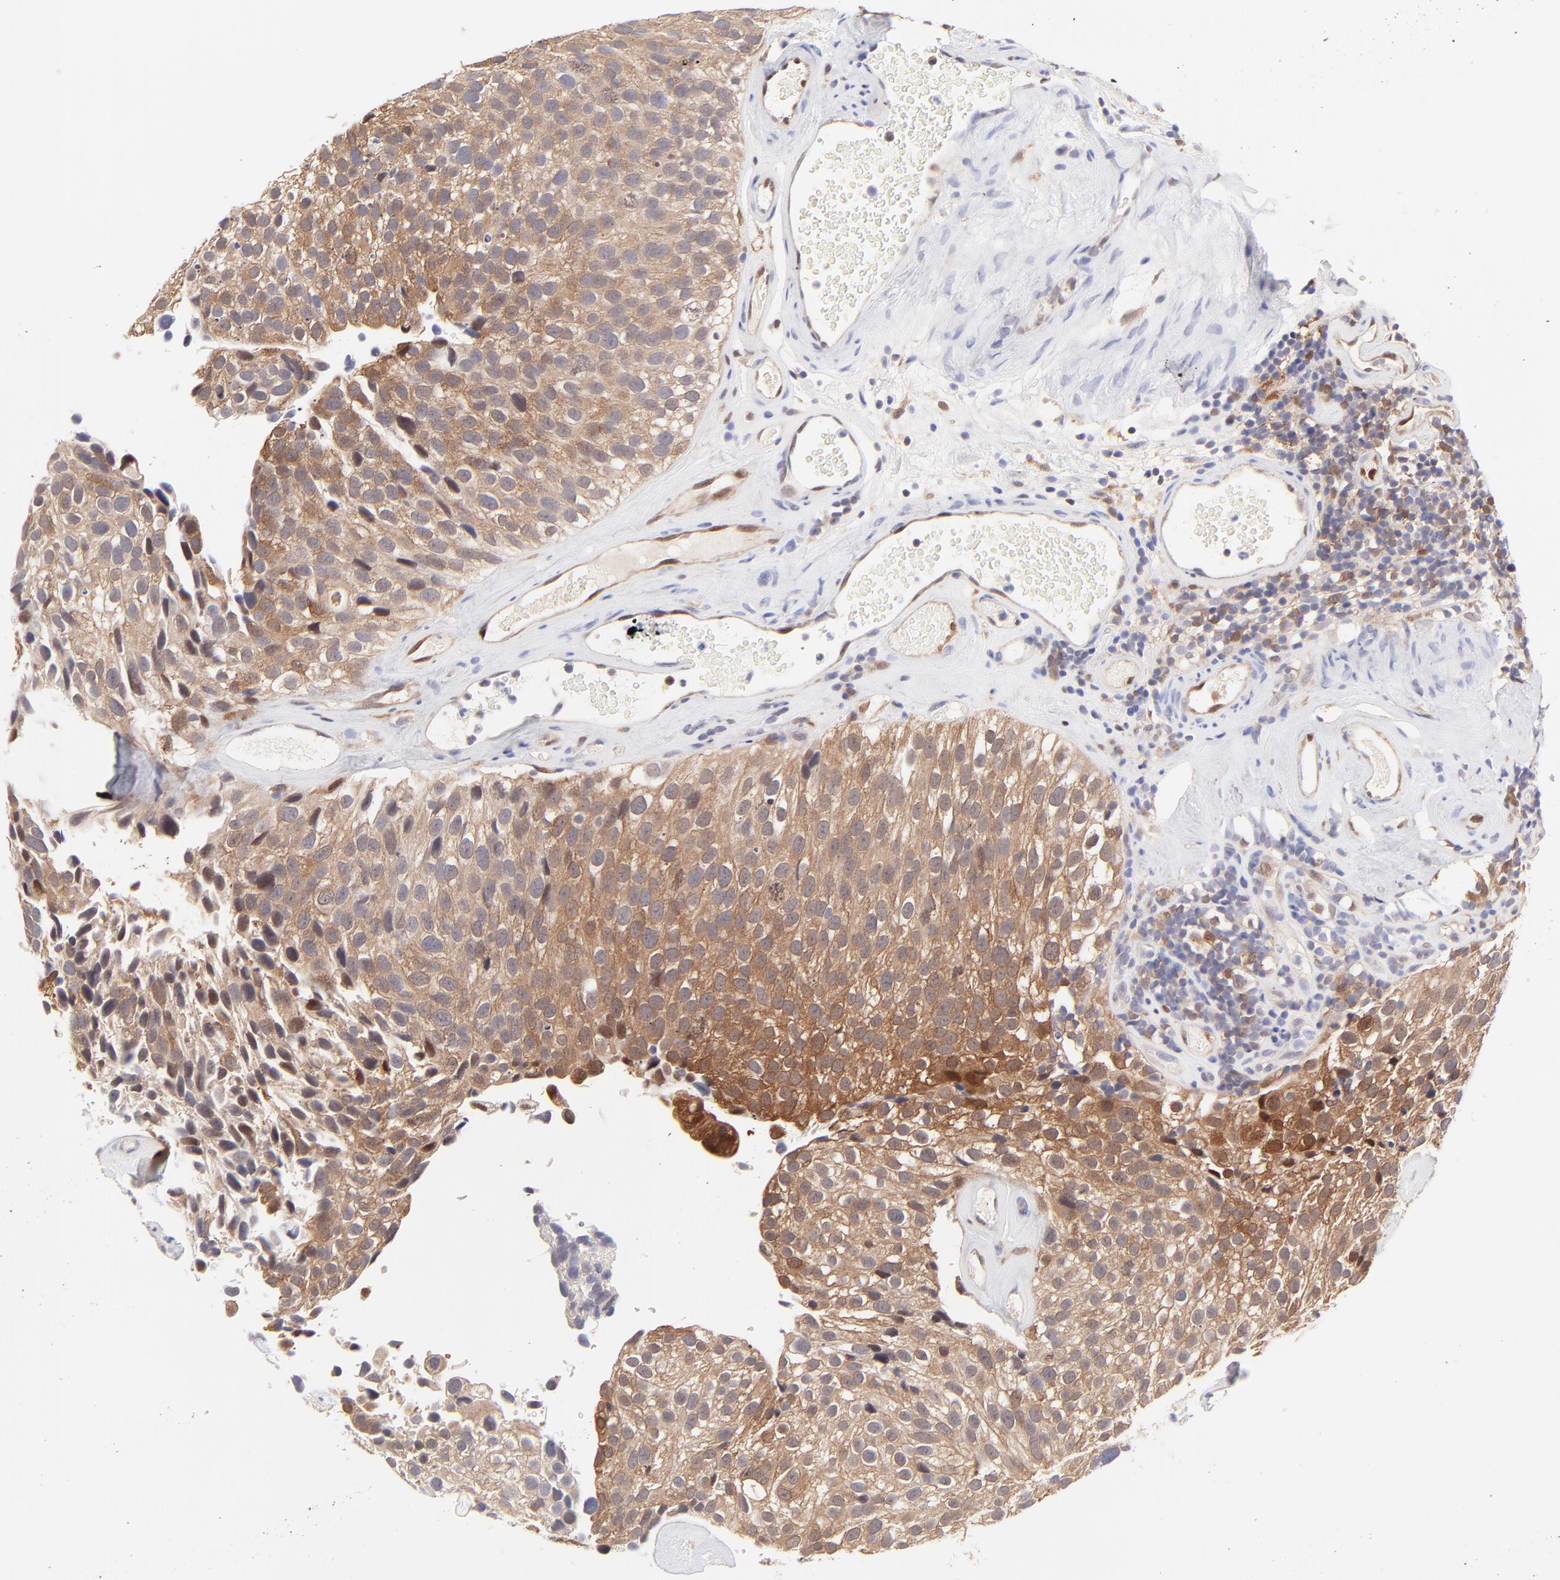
{"staining": {"intensity": "moderate", "quantity": ">75%", "location": "cytoplasmic/membranous"}, "tissue": "urothelial cancer", "cell_type": "Tumor cells", "image_type": "cancer", "snomed": [{"axis": "morphology", "description": "Urothelial carcinoma, High grade"}, {"axis": "topography", "description": "Urinary bladder"}], "caption": "The histopathology image demonstrates staining of high-grade urothelial carcinoma, revealing moderate cytoplasmic/membranous protein expression (brown color) within tumor cells. (DAB (3,3'-diaminobenzidine) = brown stain, brightfield microscopy at high magnification).", "gene": "HYAL1", "patient": {"sex": "male", "age": 72}}